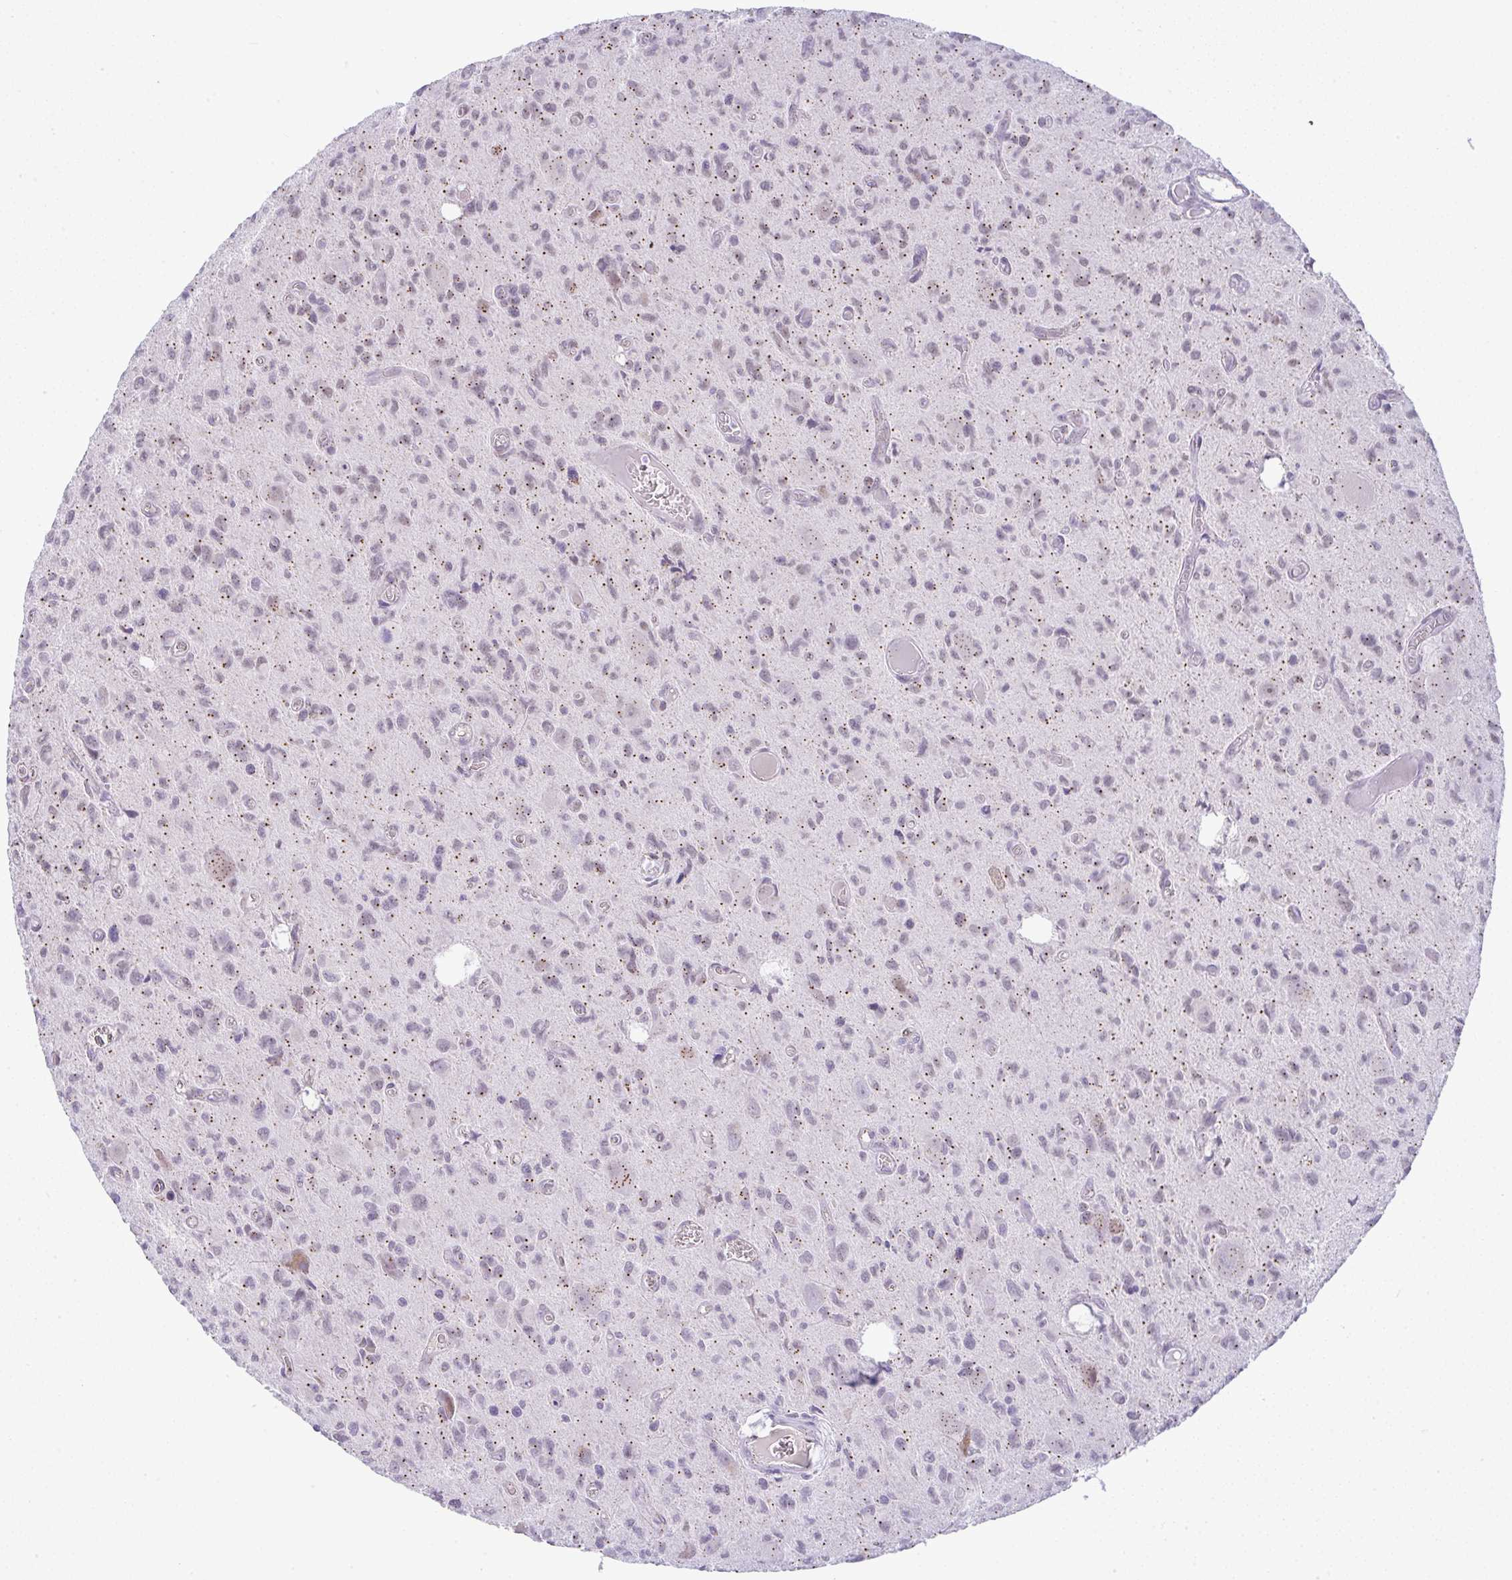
{"staining": {"intensity": "moderate", "quantity": "<25%", "location": "cytoplasmic/membranous"}, "tissue": "glioma", "cell_type": "Tumor cells", "image_type": "cancer", "snomed": [{"axis": "morphology", "description": "Glioma, malignant, High grade"}, {"axis": "topography", "description": "Brain"}], "caption": "Glioma tissue demonstrates moderate cytoplasmic/membranous expression in about <25% of tumor cells (DAB (3,3'-diaminobenzidine) = brown stain, brightfield microscopy at high magnification).", "gene": "FAM177A1", "patient": {"sex": "male", "age": 76}}